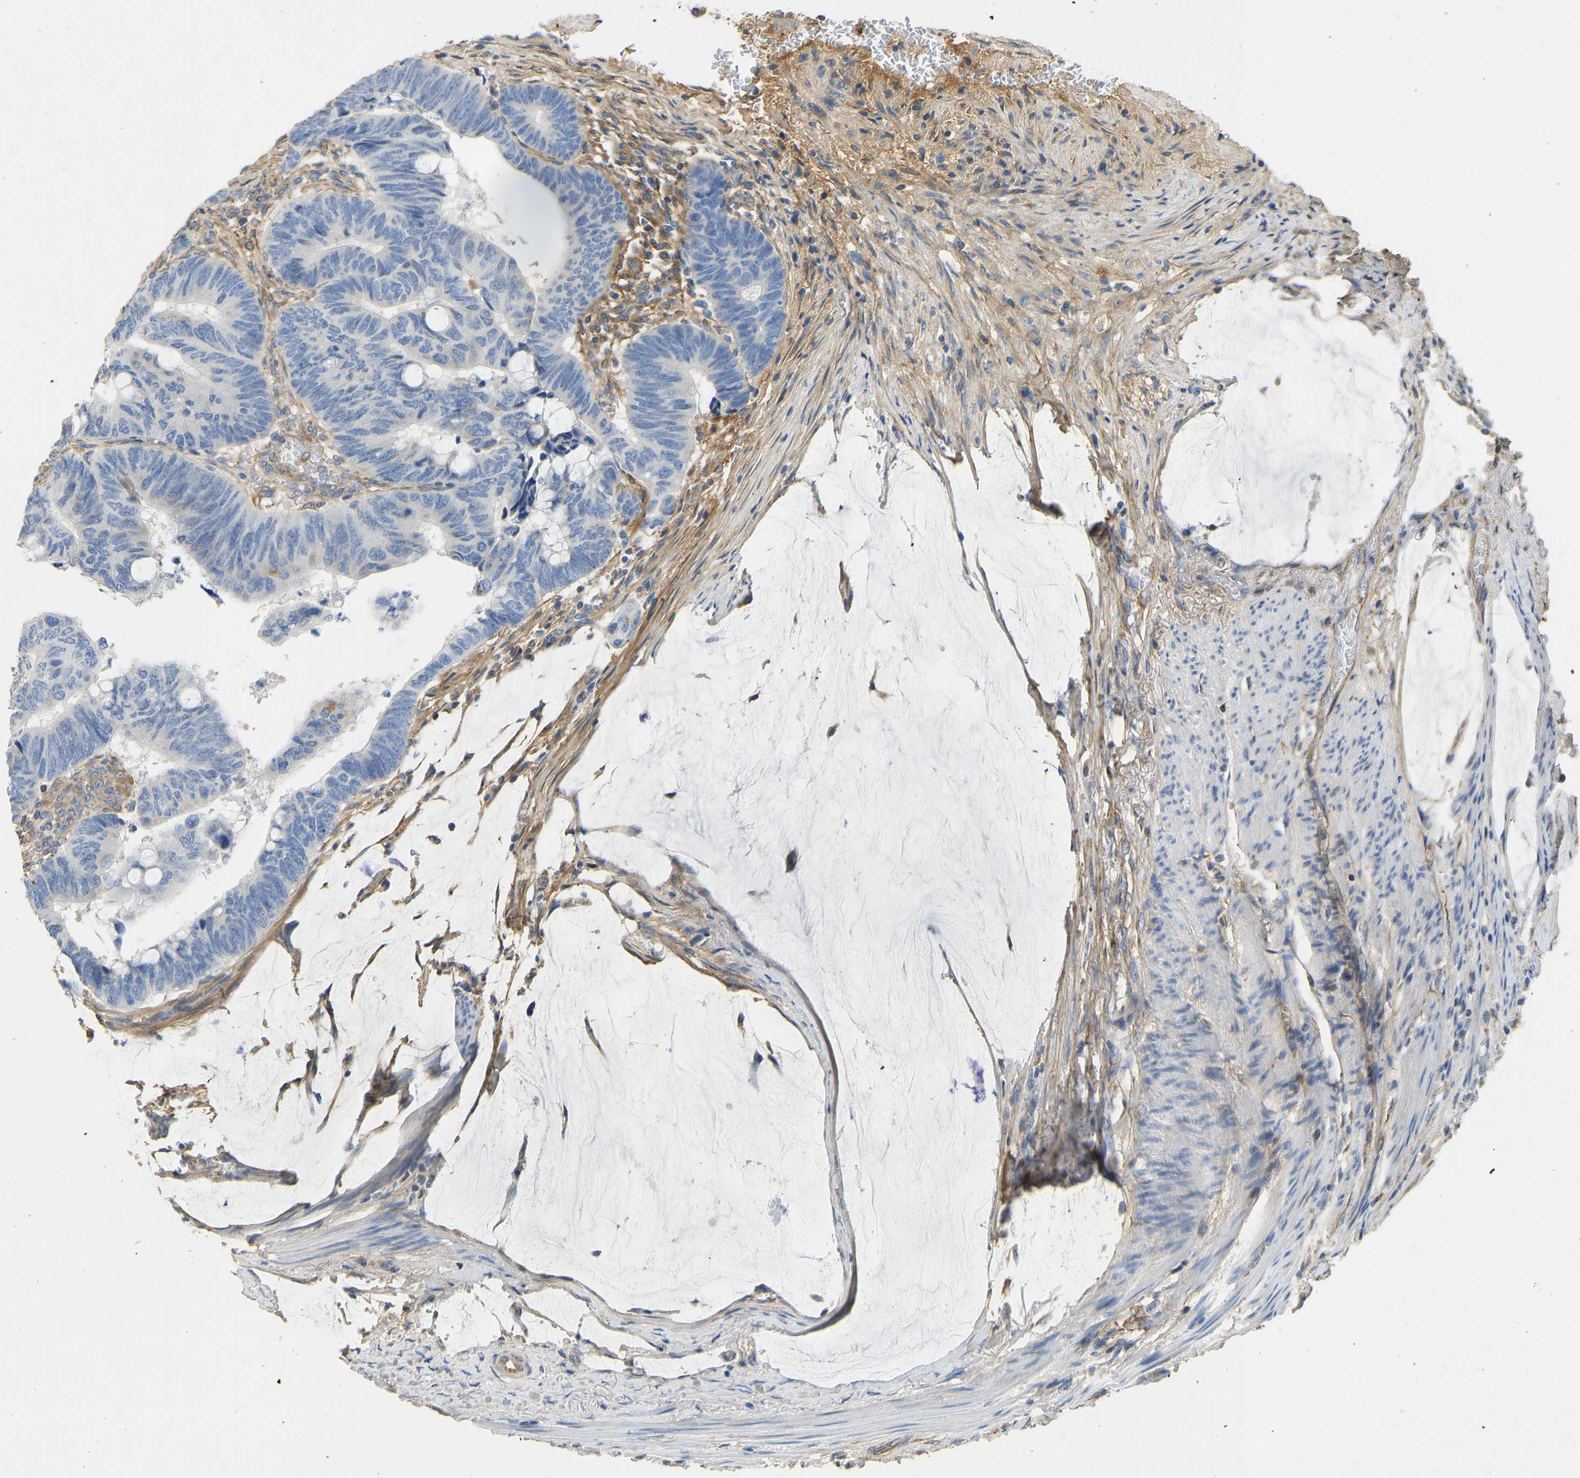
{"staining": {"intensity": "negative", "quantity": "none", "location": "none"}, "tissue": "colorectal cancer", "cell_type": "Tumor cells", "image_type": "cancer", "snomed": [{"axis": "morphology", "description": "Normal tissue, NOS"}, {"axis": "morphology", "description": "Adenocarcinoma, NOS"}, {"axis": "topography", "description": "Rectum"}], "caption": "Micrograph shows no protein positivity in tumor cells of colorectal adenocarcinoma tissue.", "gene": "TECTA", "patient": {"sex": "male", "age": 92}}